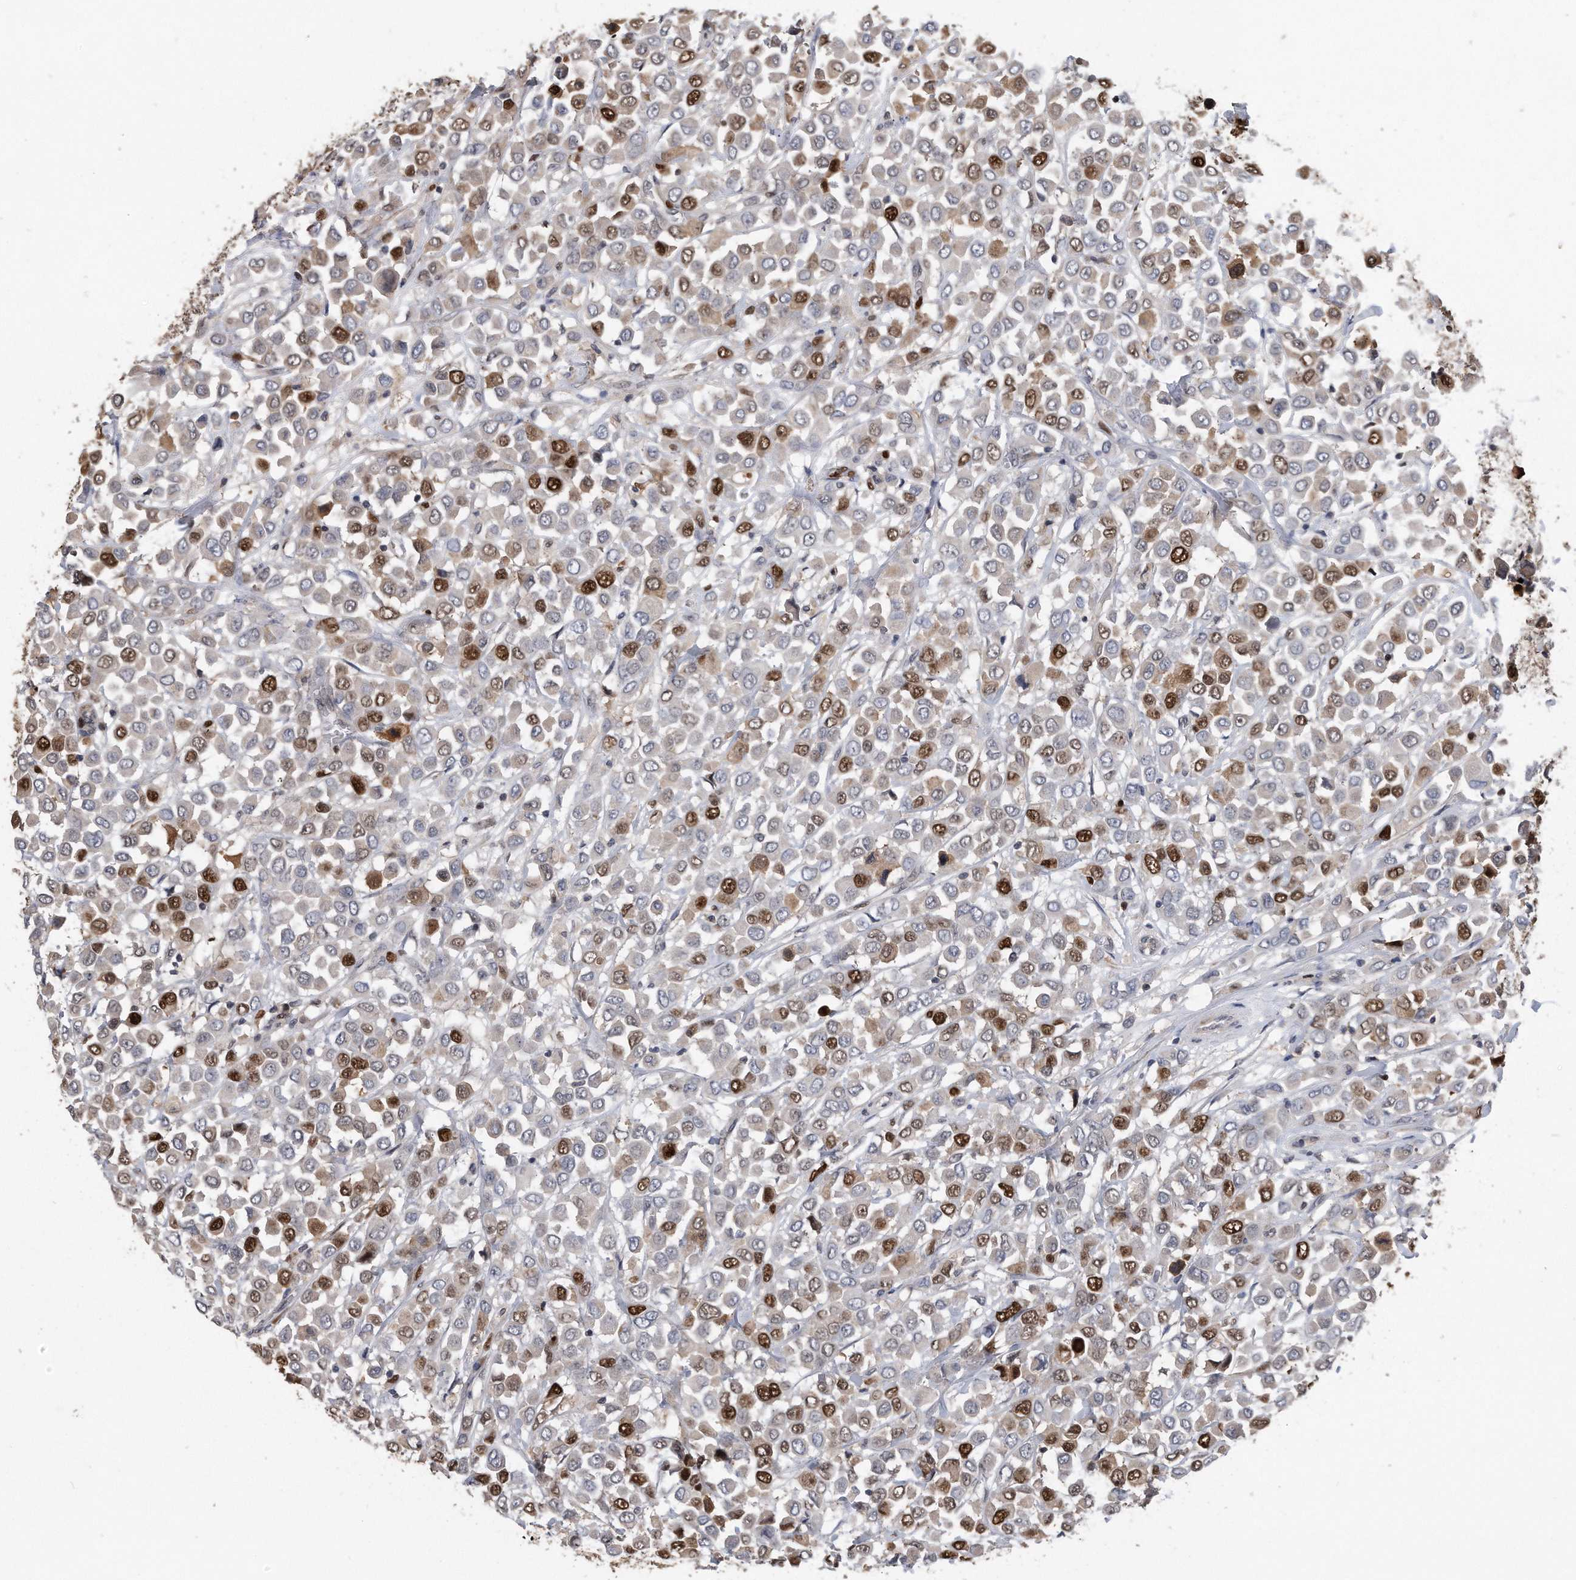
{"staining": {"intensity": "strong", "quantity": "<25%", "location": "nuclear"}, "tissue": "breast cancer", "cell_type": "Tumor cells", "image_type": "cancer", "snomed": [{"axis": "morphology", "description": "Duct carcinoma"}, {"axis": "topography", "description": "Breast"}], "caption": "Protein staining shows strong nuclear positivity in about <25% of tumor cells in breast intraductal carcinoma.", "gene": "PCNA", "patient": {"sex": "female", "age": 61}}